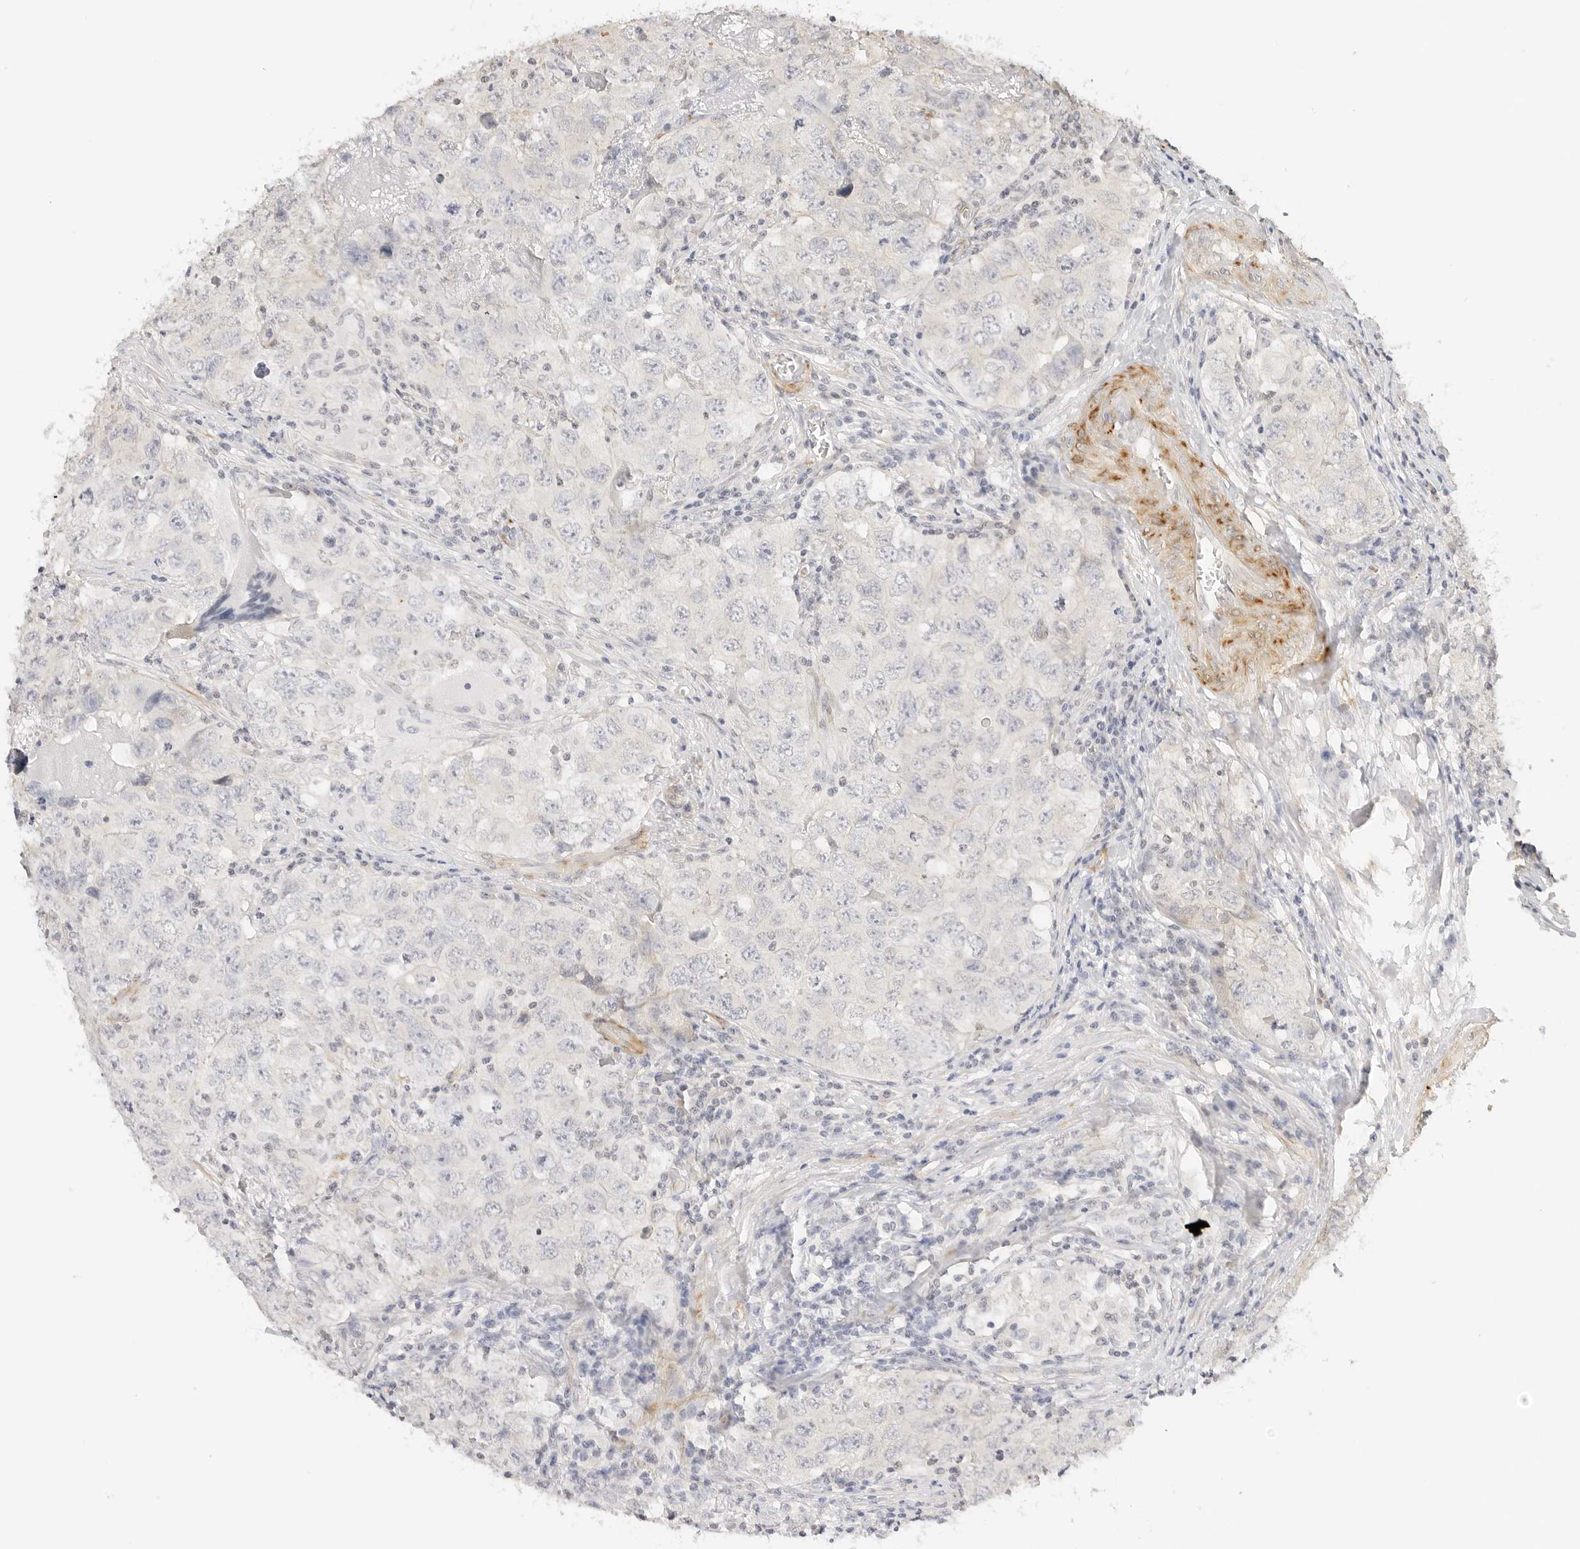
{"staining": {"intensity": "negative", "quantity": "none", "location": "none"}, "tissue": "testis cancer", "cell_type": "Tumor cells", "image_type": "cancer", "snomed": [{"axis": "morphology", "description": "Seminoma, NOS"}, {"axis": "morphology", "description": "Carcinoma, Embryonal, NOS"}, {"axis": "topography", "description": "Testis"}], "caption": "Micrograph shows no significant protein positivity in tumor cells of testis cancer (embryonal carcinoma).", "gene": "PCDH19", "patient": {"sex": "male", "age": 43}}